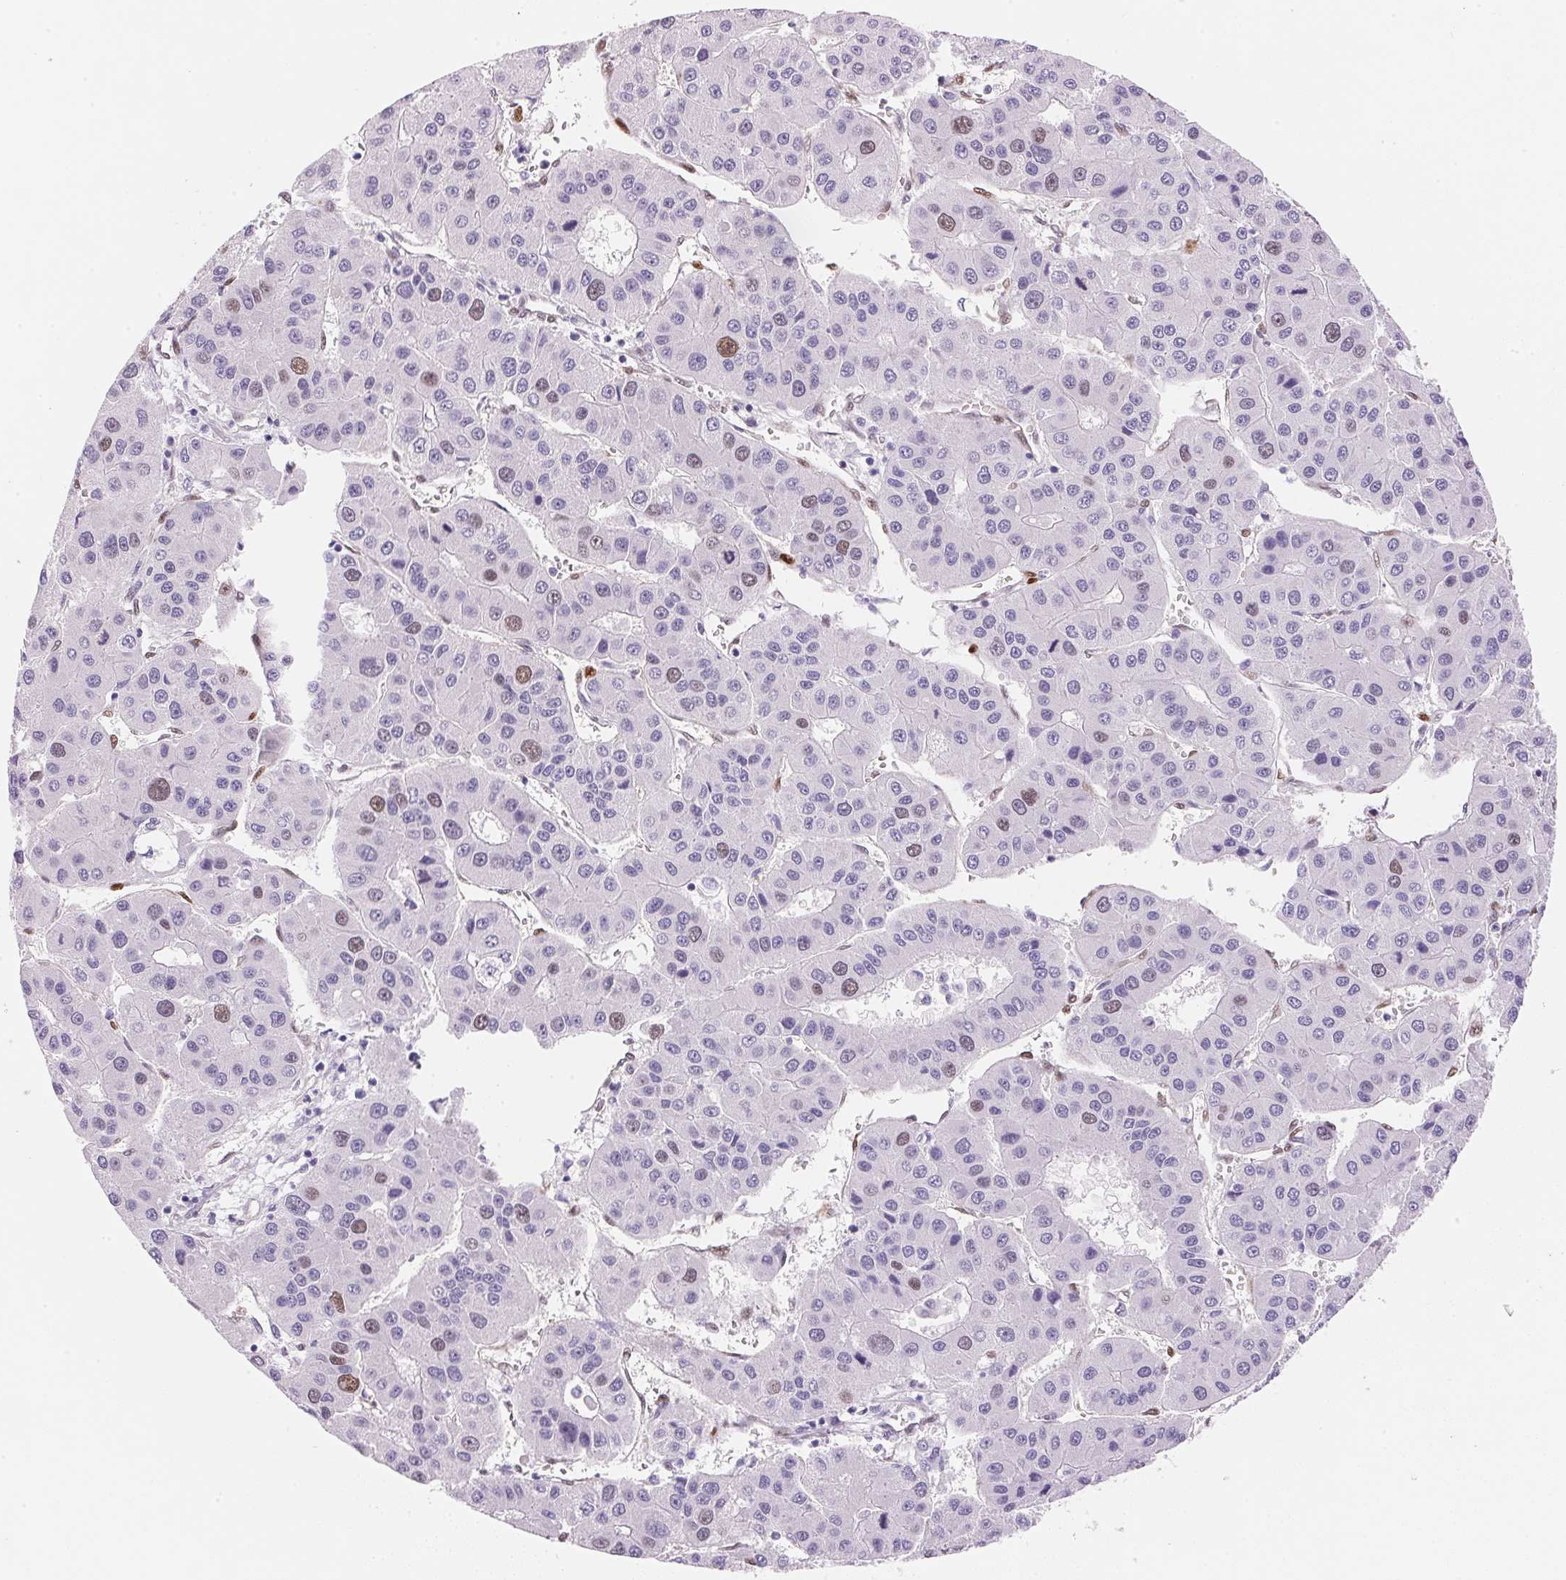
{"staining": {"intensity": "moderate", "quantity": "<25%", "location": "nuclear"}, "tissue": "liver cancer", "cell_type": "Tumor cells", "image_type": "cancer", "snomed": [{"axis": "morphology", "description": "Carcinoma, Hepatocellular, NOS"}, {"axis": "topography", "description": "Liver"}], "caption": "IHC micrograph of human liver cancer stained for a protein (brown), which displays low levels of moderate nuclear positivity in approximately <25% of tumor cells.", "gene": "SMTN", "patient": {"sex": "male", "age": 73}}